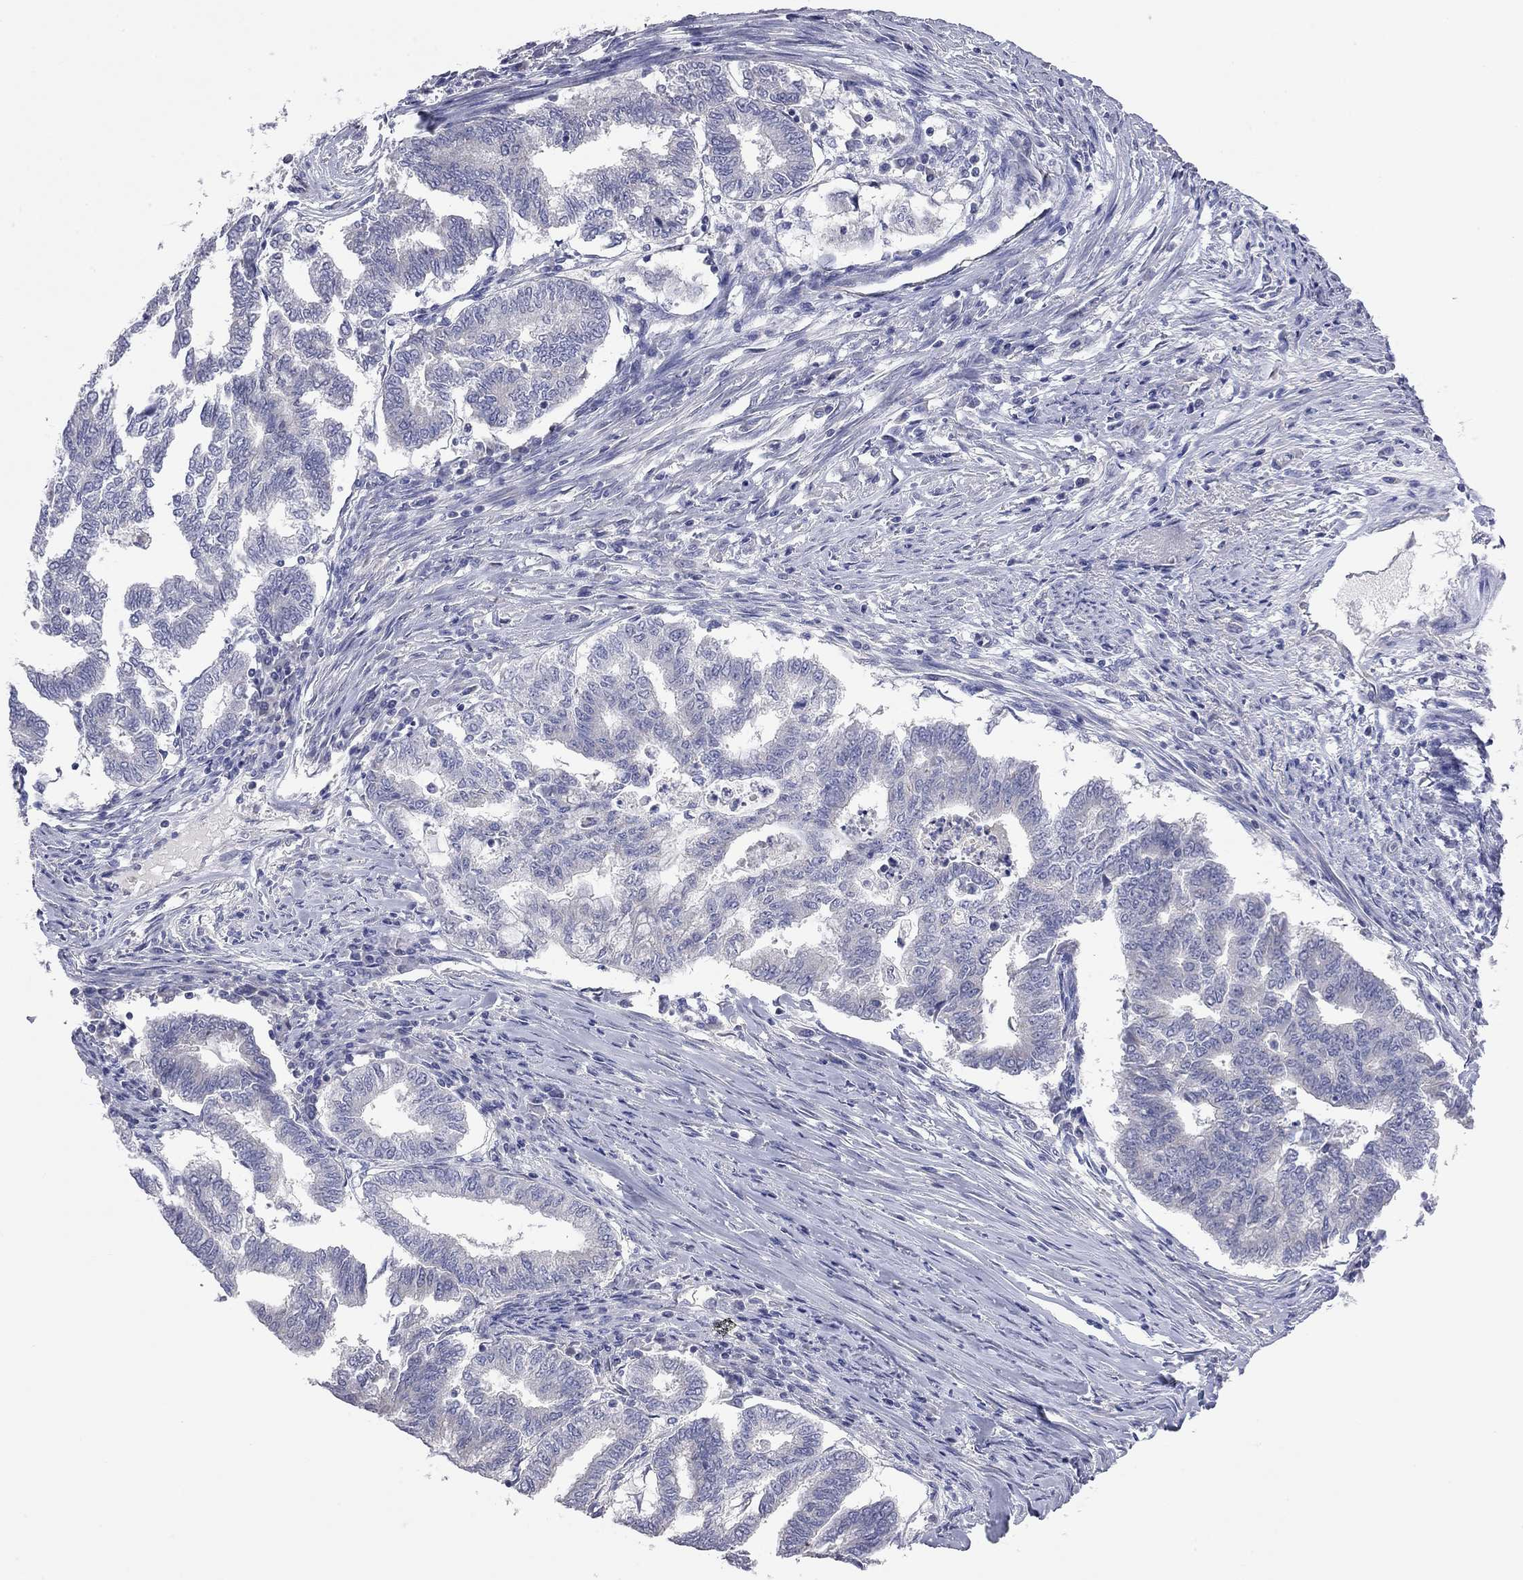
{"staining": {"intensity": "negative", "quantity": "none", "location": "none"}, "tissue": "endometrial cancer", "cell_type": "Tumor cells", "image_type": "cancer", "snomed": [{"axis": "morphology", "description": "Adenocarcinoma, NOS"}, {"axis": "topography", "description": "Endometrium"}], "caption": "Protein analysis of endometrial cancer (adenocarcinoma) exhibits no significant staining in tumor cells.", "gene": "KCNB1", "patient": {"sex": "female", "age": 79}}